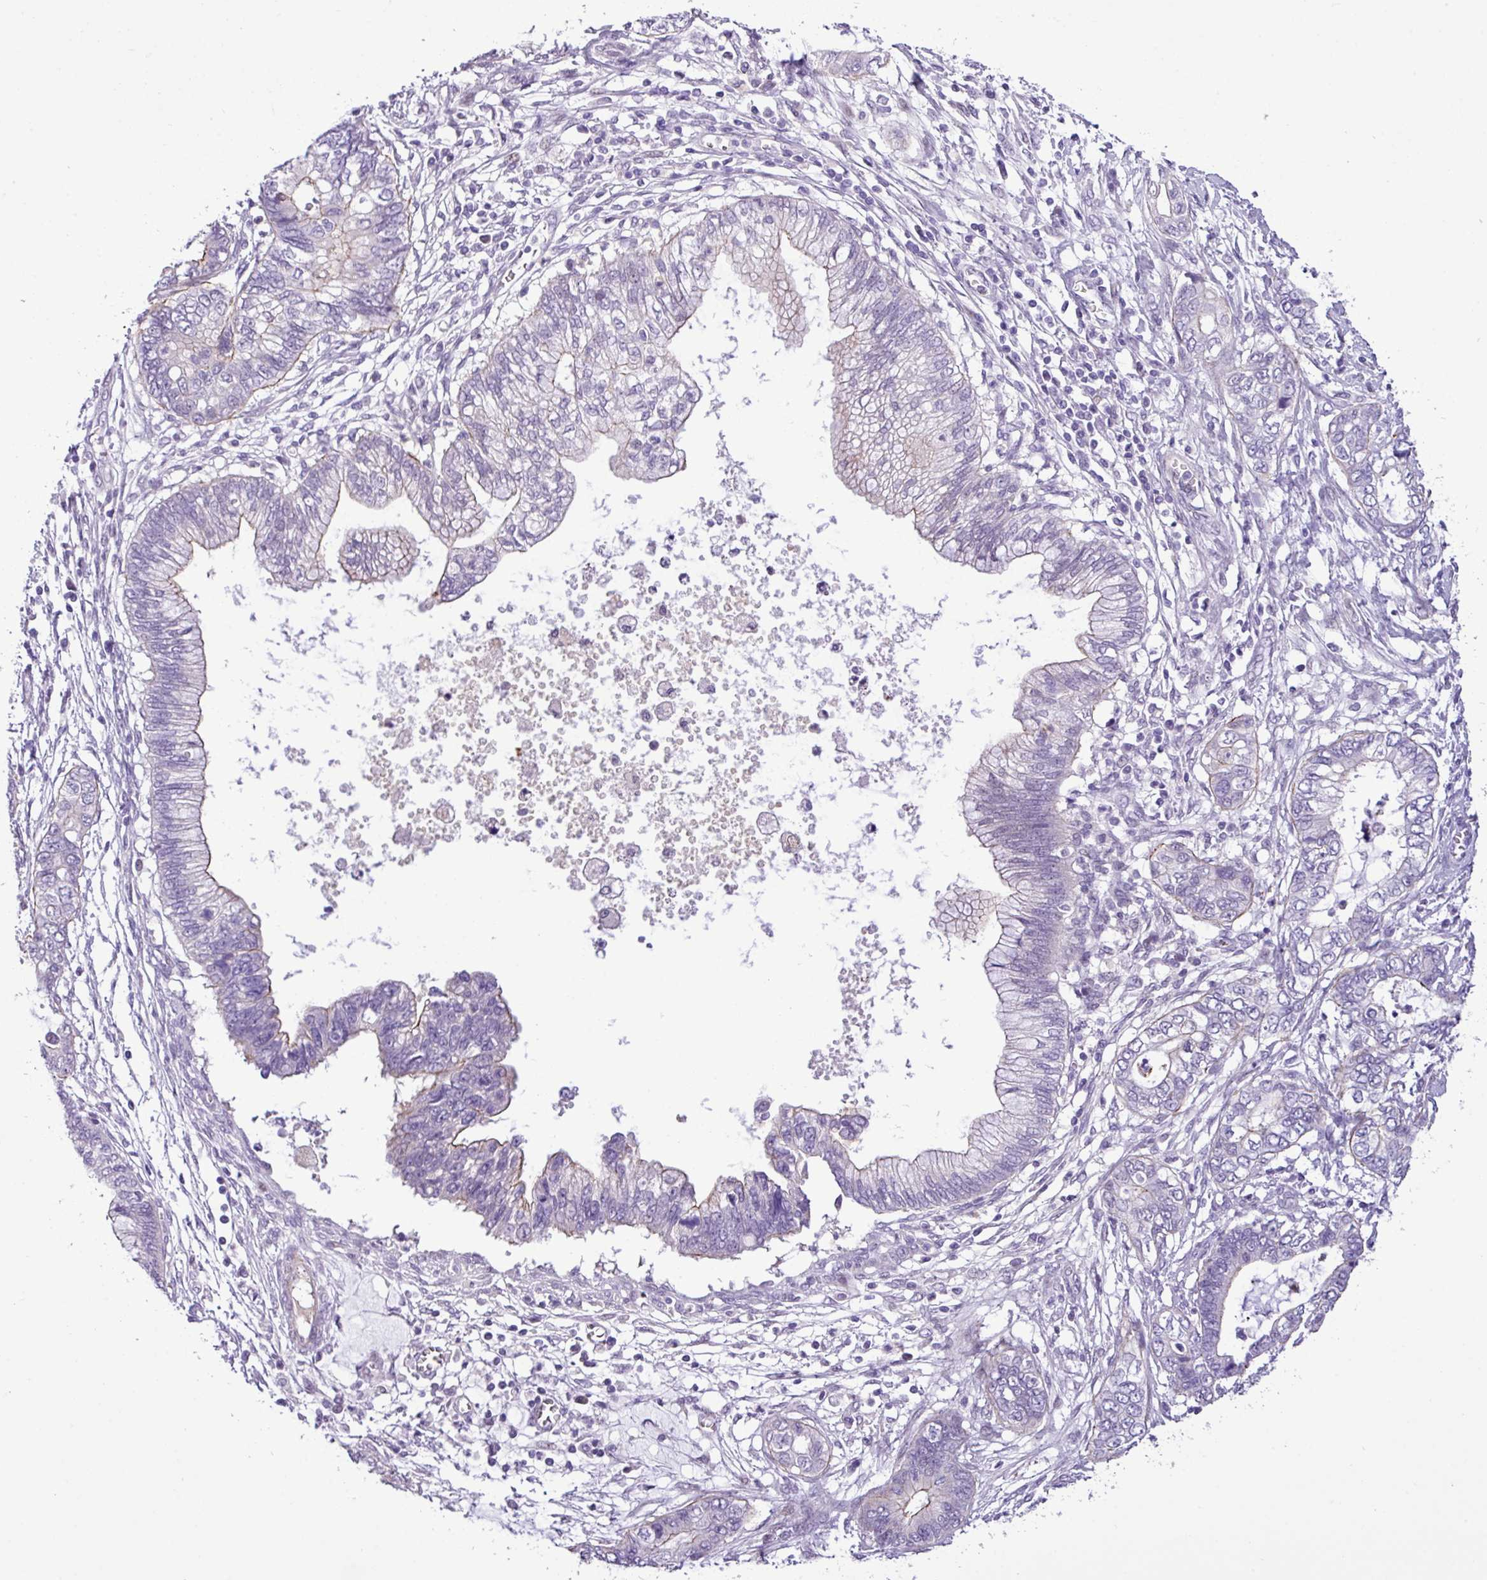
{"staining": {"intensity": "negative", "quantity": "none", "location": "none"}, "tissue": "cervical cancer", "cell_type": "Tumor cells", "image_type": "cancer", "snomed": [{"axis": "morphology", "description": "Adenocarcinoma, NOS"}, {"axis": "topography", "description": "Cervix"}], "caption": "This is an IHC image of human cervical cancer. There is no expression in tumor cells.", "gene": "YLPM1", "patient": {"sex": "female", "age": 44}}